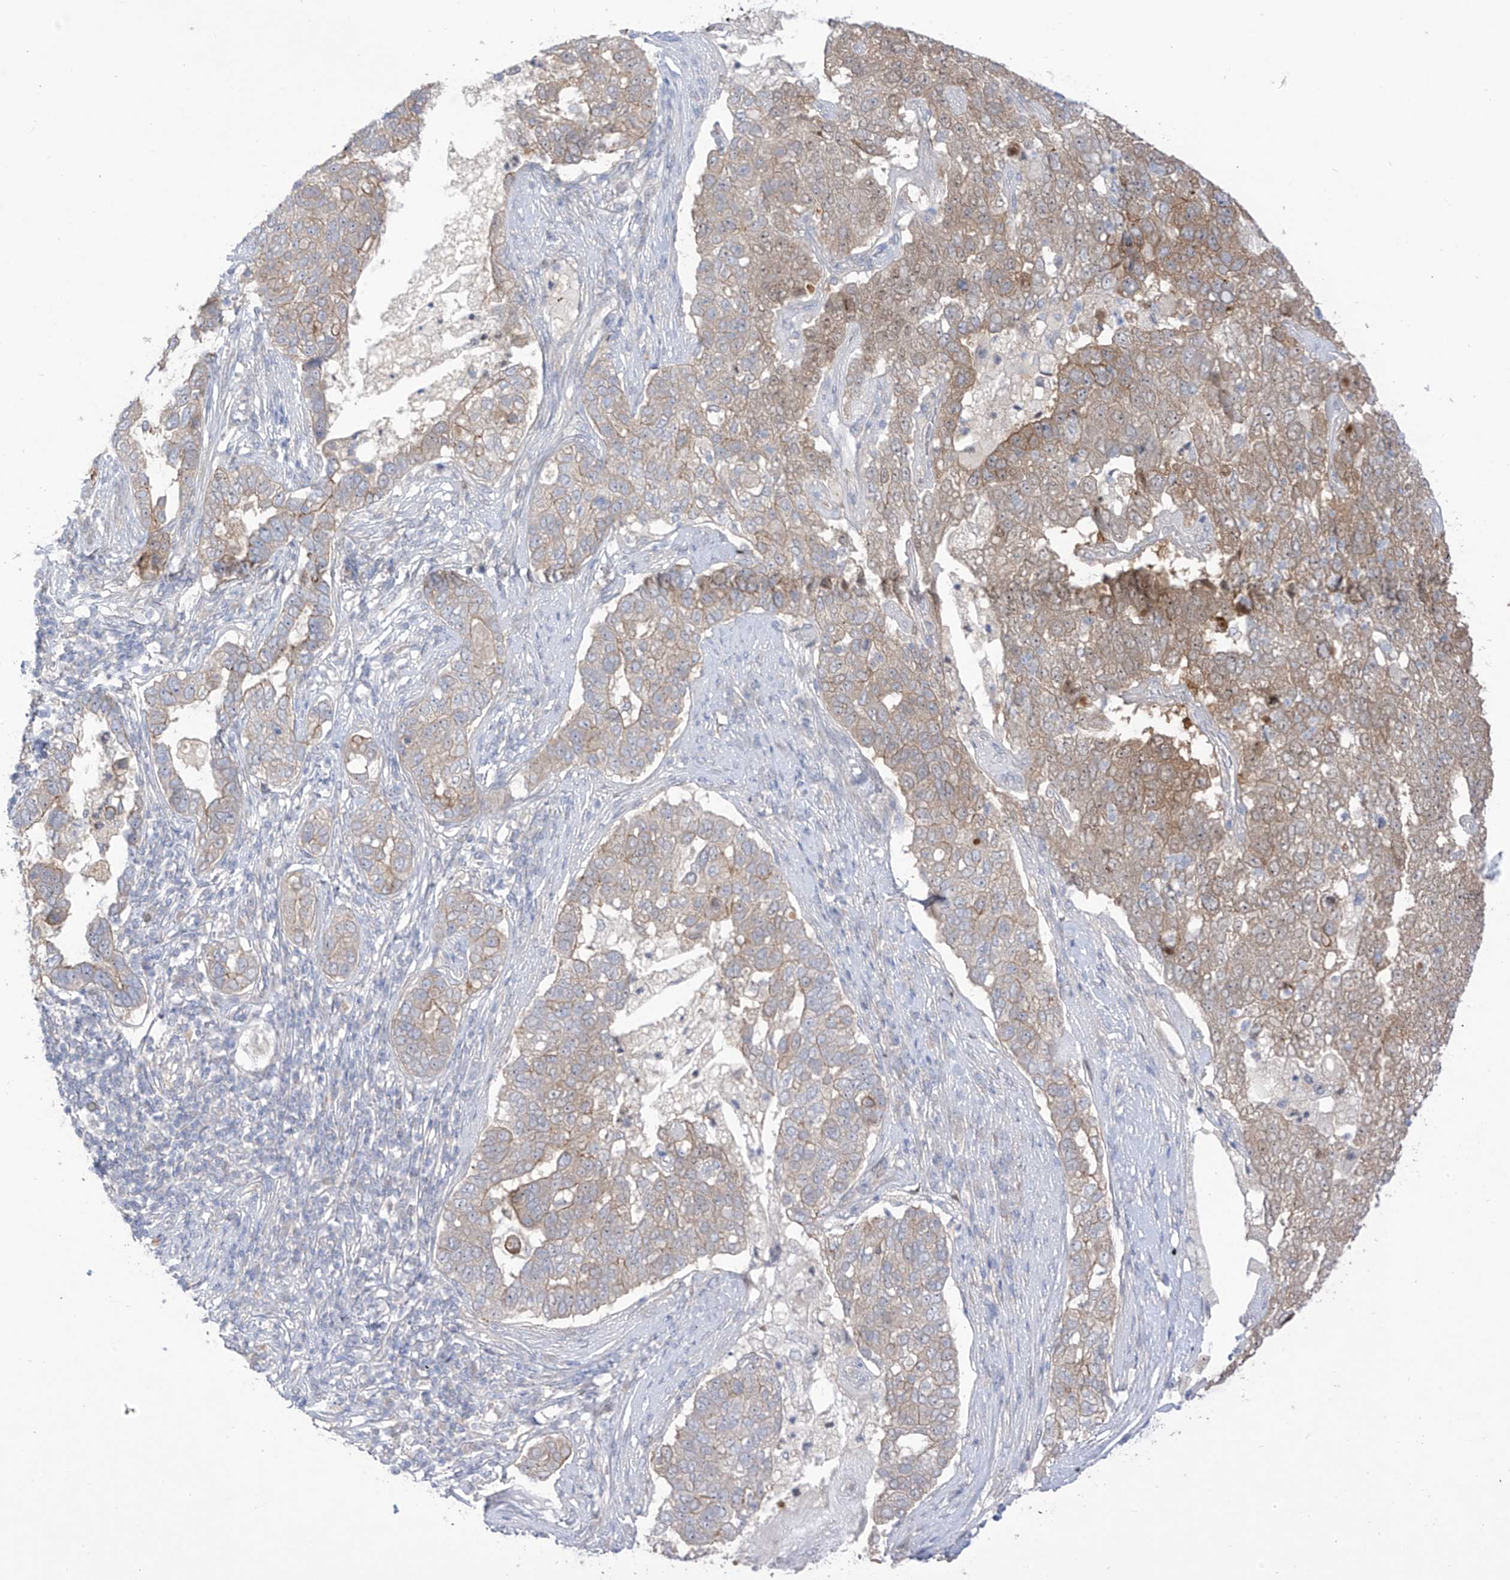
{"staining": {"intensity": "weak", "quantity": "25%-75%", "location": "cytoplasmic/membranous"}, "tissue": "pancreatic cancer", "cell_type": "Tumor cells", "image_type": "cancer", "snomed": [{"axis": "morphology", "description": "Adenocarcinoma, NOS"}, {"axis": "topography", "description": "Pancreas"}], "caption": "Pancreatic cancer stained for a protein shows weak cytoplasmic/membranous positivity in tumor cells.", "gene": "EIPR1", "patient": {"sex": "female", "age": 61}}